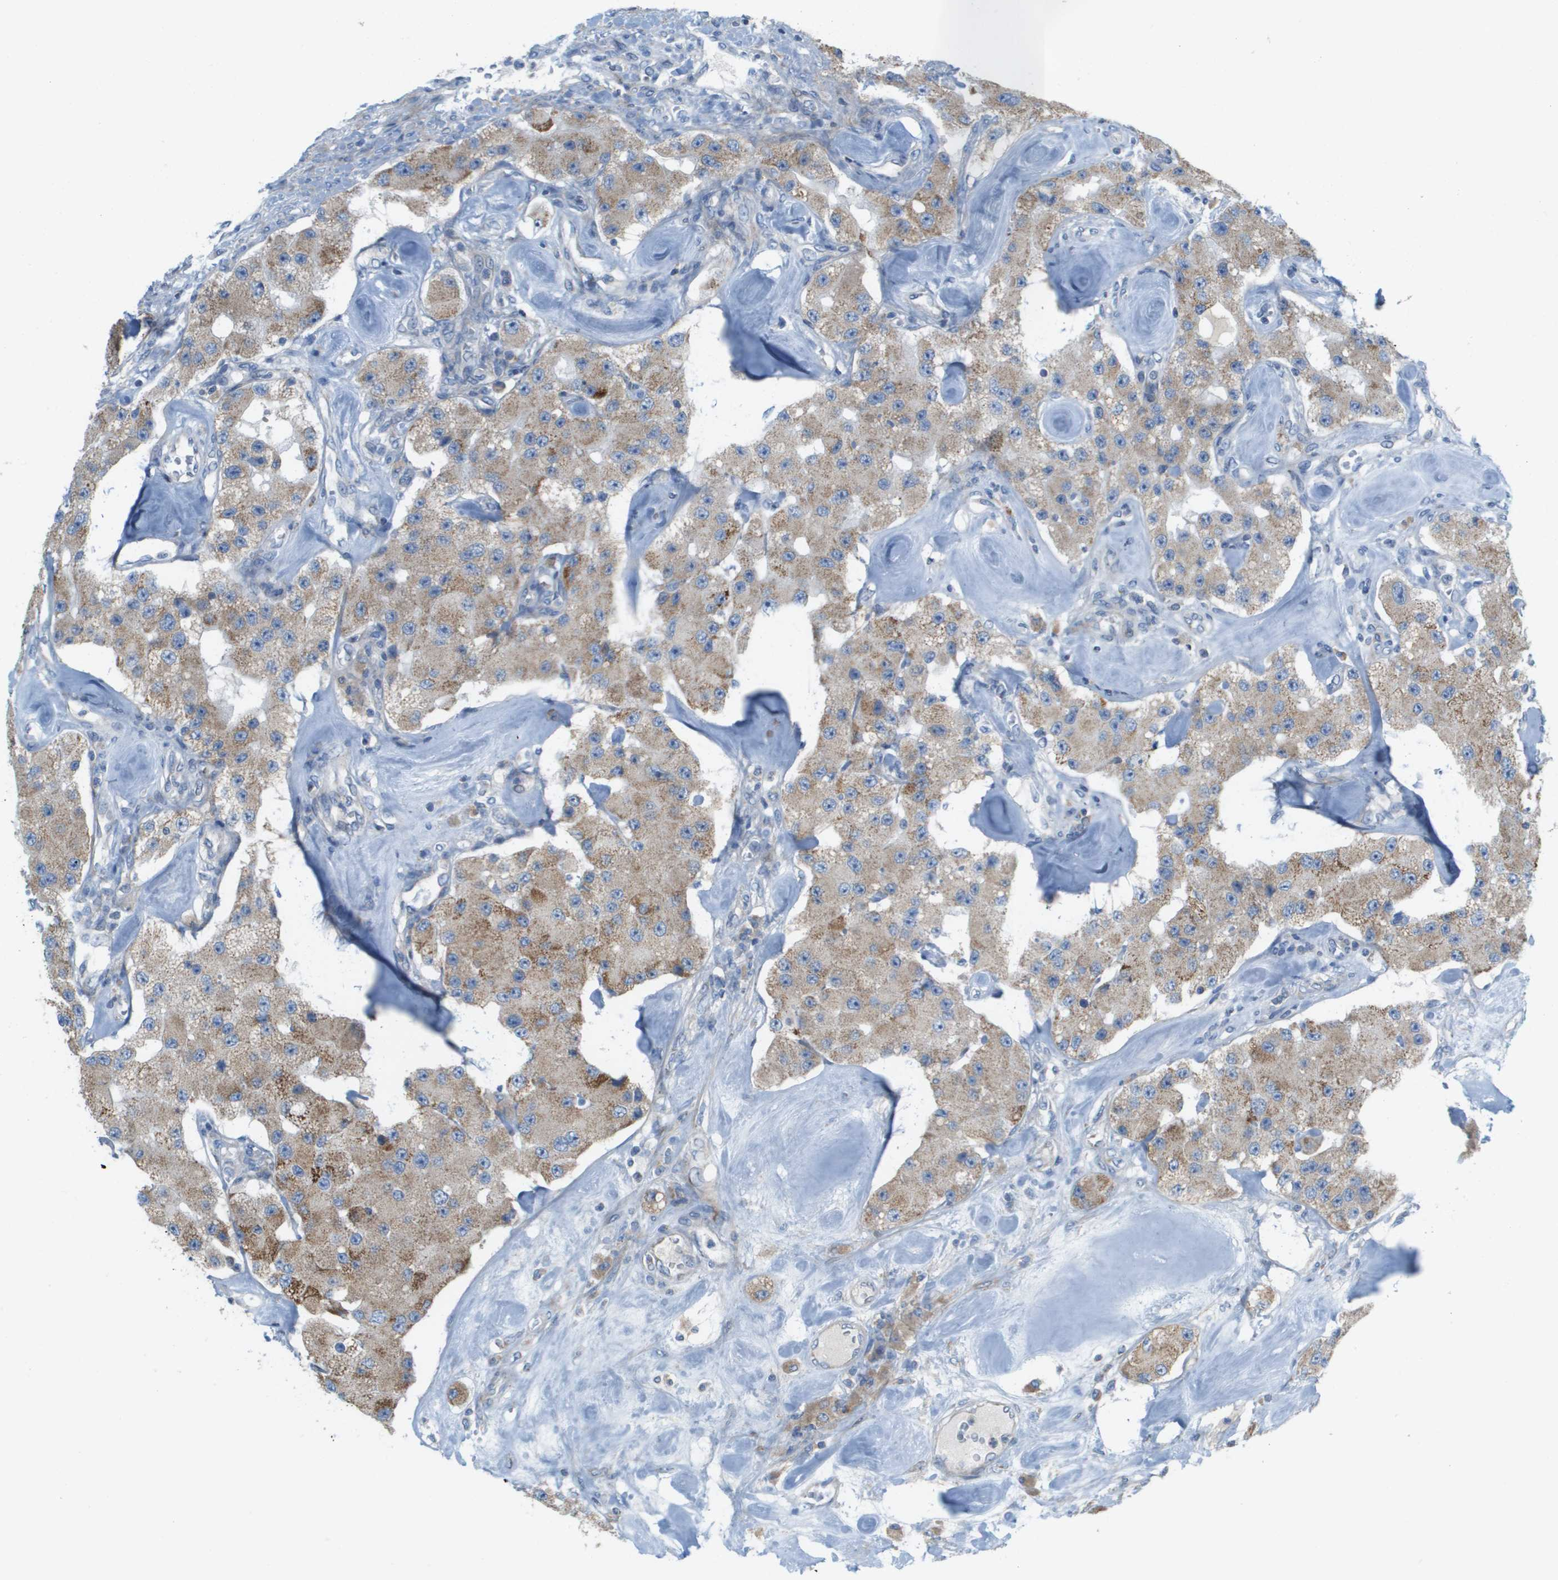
{"staining": {"intensity": "weak", "quantity": ">75%", "location": "cytoplasmic/membranous"}, "tissue": "carcinoid", "cell_type": "Tumor cells", "image_type": "cancer", "snomed": [{"axis": "morphology", "description": "Carcinoid, malignant, NOS"}, {"axis": "topography", "description": "Pancreas"}], "caption": "This is an image of immunohistochemistry staining of malignant carcinoid, which shows weak expression in the cytoplasmic/membranous of tumor cells.", "gene": "GALNT6", "patient": {"sex": "male", "age": 41}}